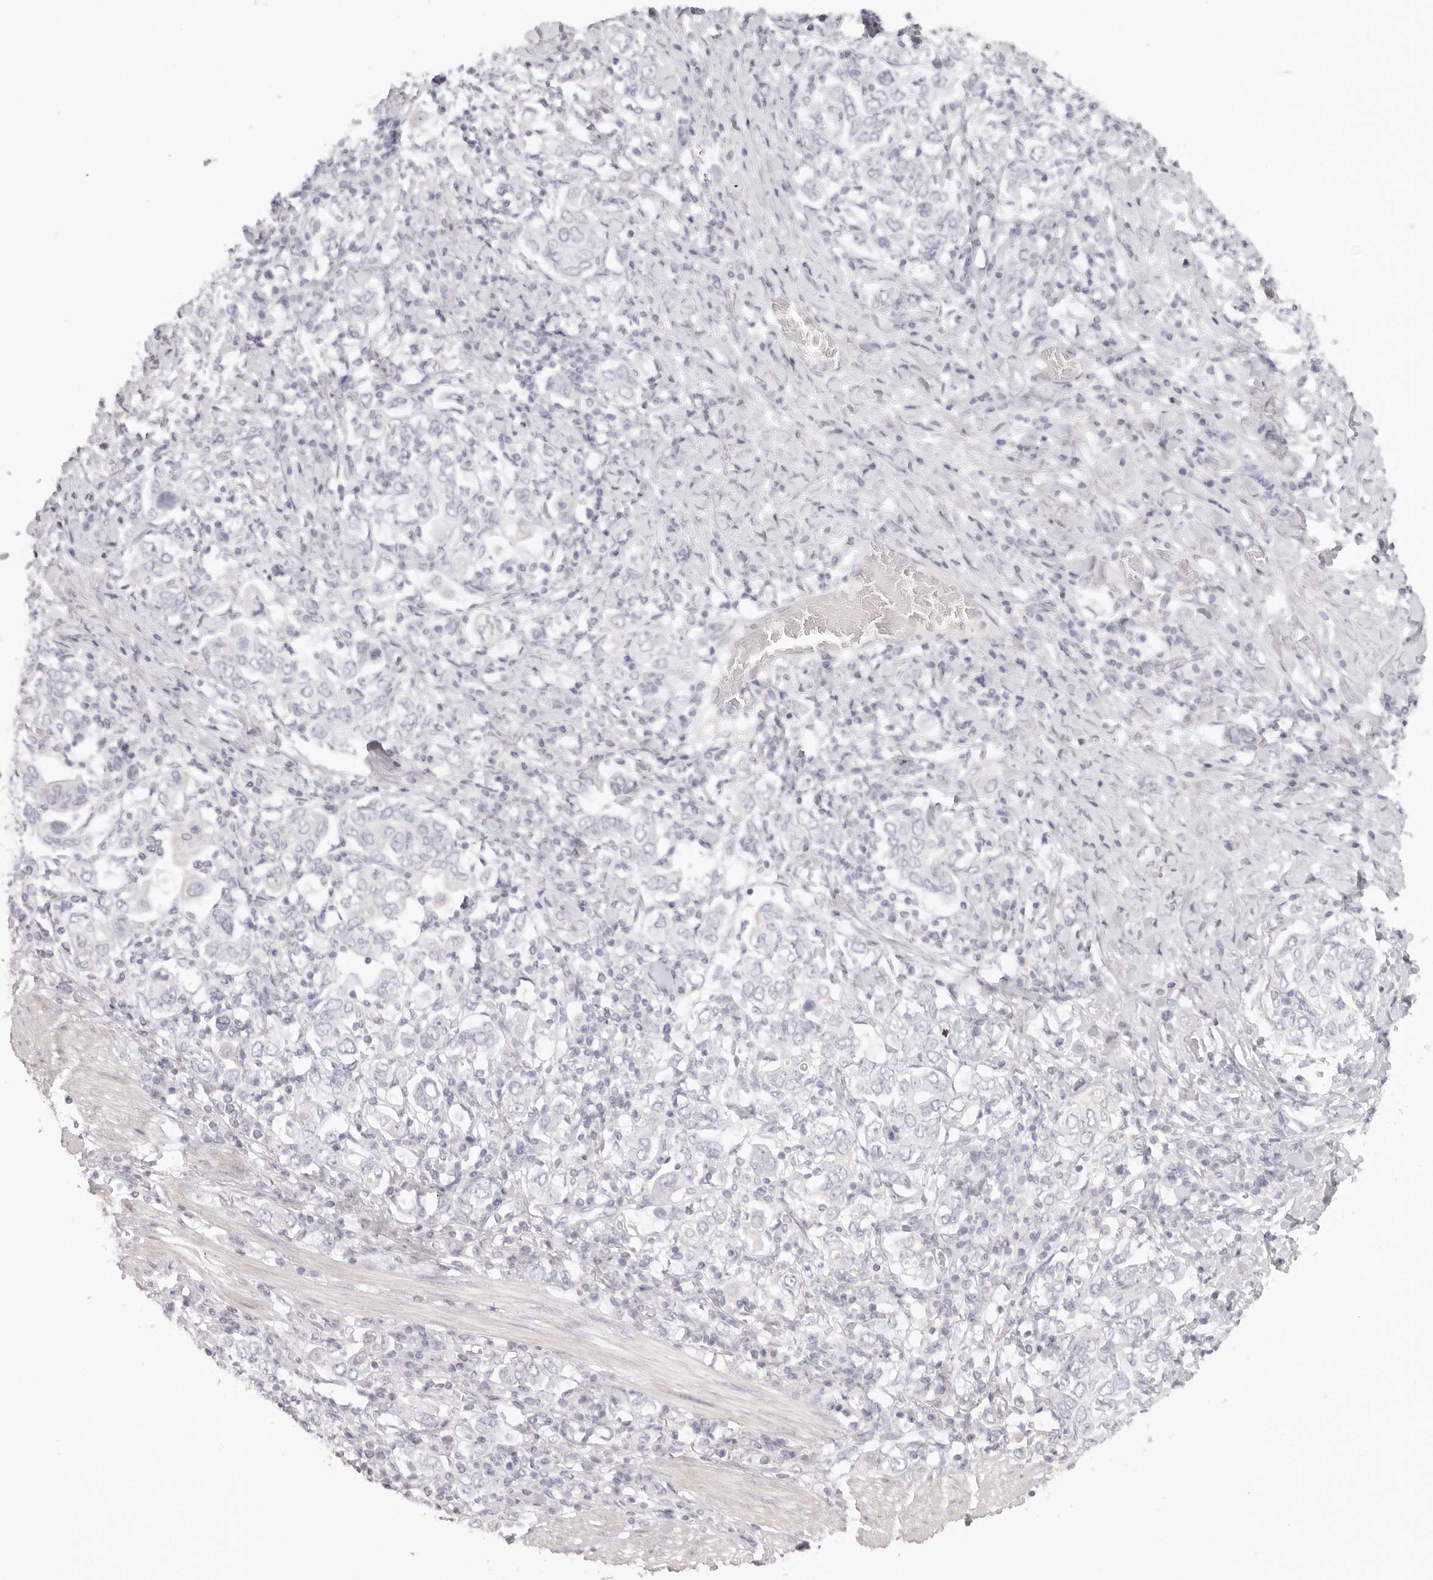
{"staining": {"intensity": "negative", "quantity": "none", "location": "none"}, "tissue": "stomach cancer", "cell_type": "Tumor cells", "image_type": "cancer", "snomed": [{"axis": "morphology", "description": "Adenocarcinoma, NOS"}, {"axis": "topography", "description": "Stomach, upper"}], "caption": "This image is of stomach adenocarcinoma stained with immunohistochemistry (IHC) to label a protein in brown with the nuclei are counter-stained blue. There is no positivity in tumor cells.", "gene": "RXFP1", "patient": {"sex": "male", "age": 62}}